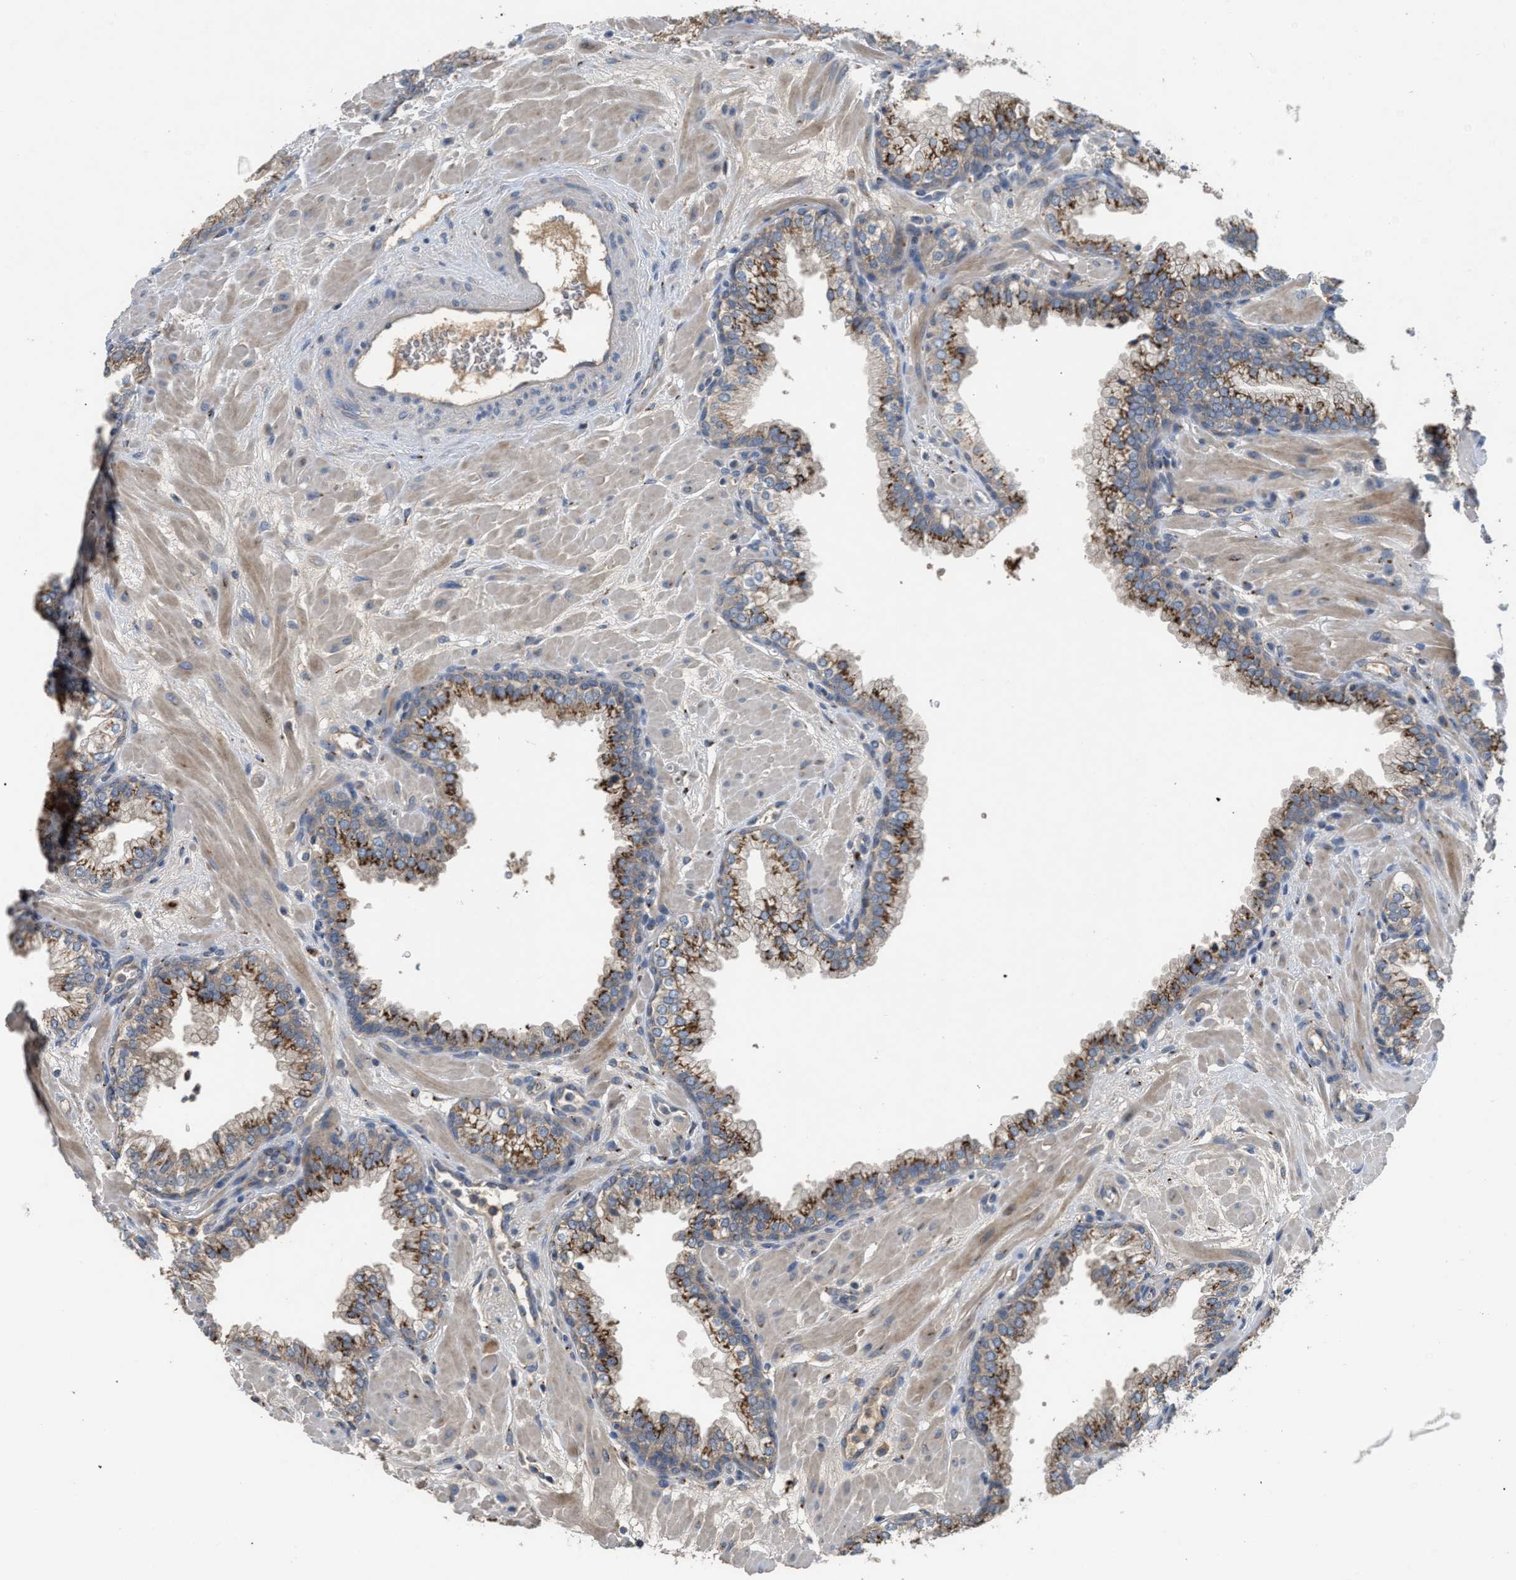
{"staining": {"intensity": "moderate", "quantity": ">75%", "location": "cytoplasmic/membranous"}, "tissue": "prostate", "cell_type": "Glandular cells", "image_type": "normal", "snomed": [{"axis": "morphology", "description": "Normal tissue, NOS"}, {"axis": "morphology", "description": "Urothelial carcinoma, Low grade"}, {"axis": "topography", "description": "Urinary bladder"}, {"axis": "topography", "description": "Prostate"}], "caption": "Glandular cells show medium levels of moderate cytoplasmic/membranous expression in about >75% of cells in normal prostate. (Brightfield microscopy of DAB IHC at high magnification).", "gene": "SIK2", "patient": {"sex": "male", "age": 60}}